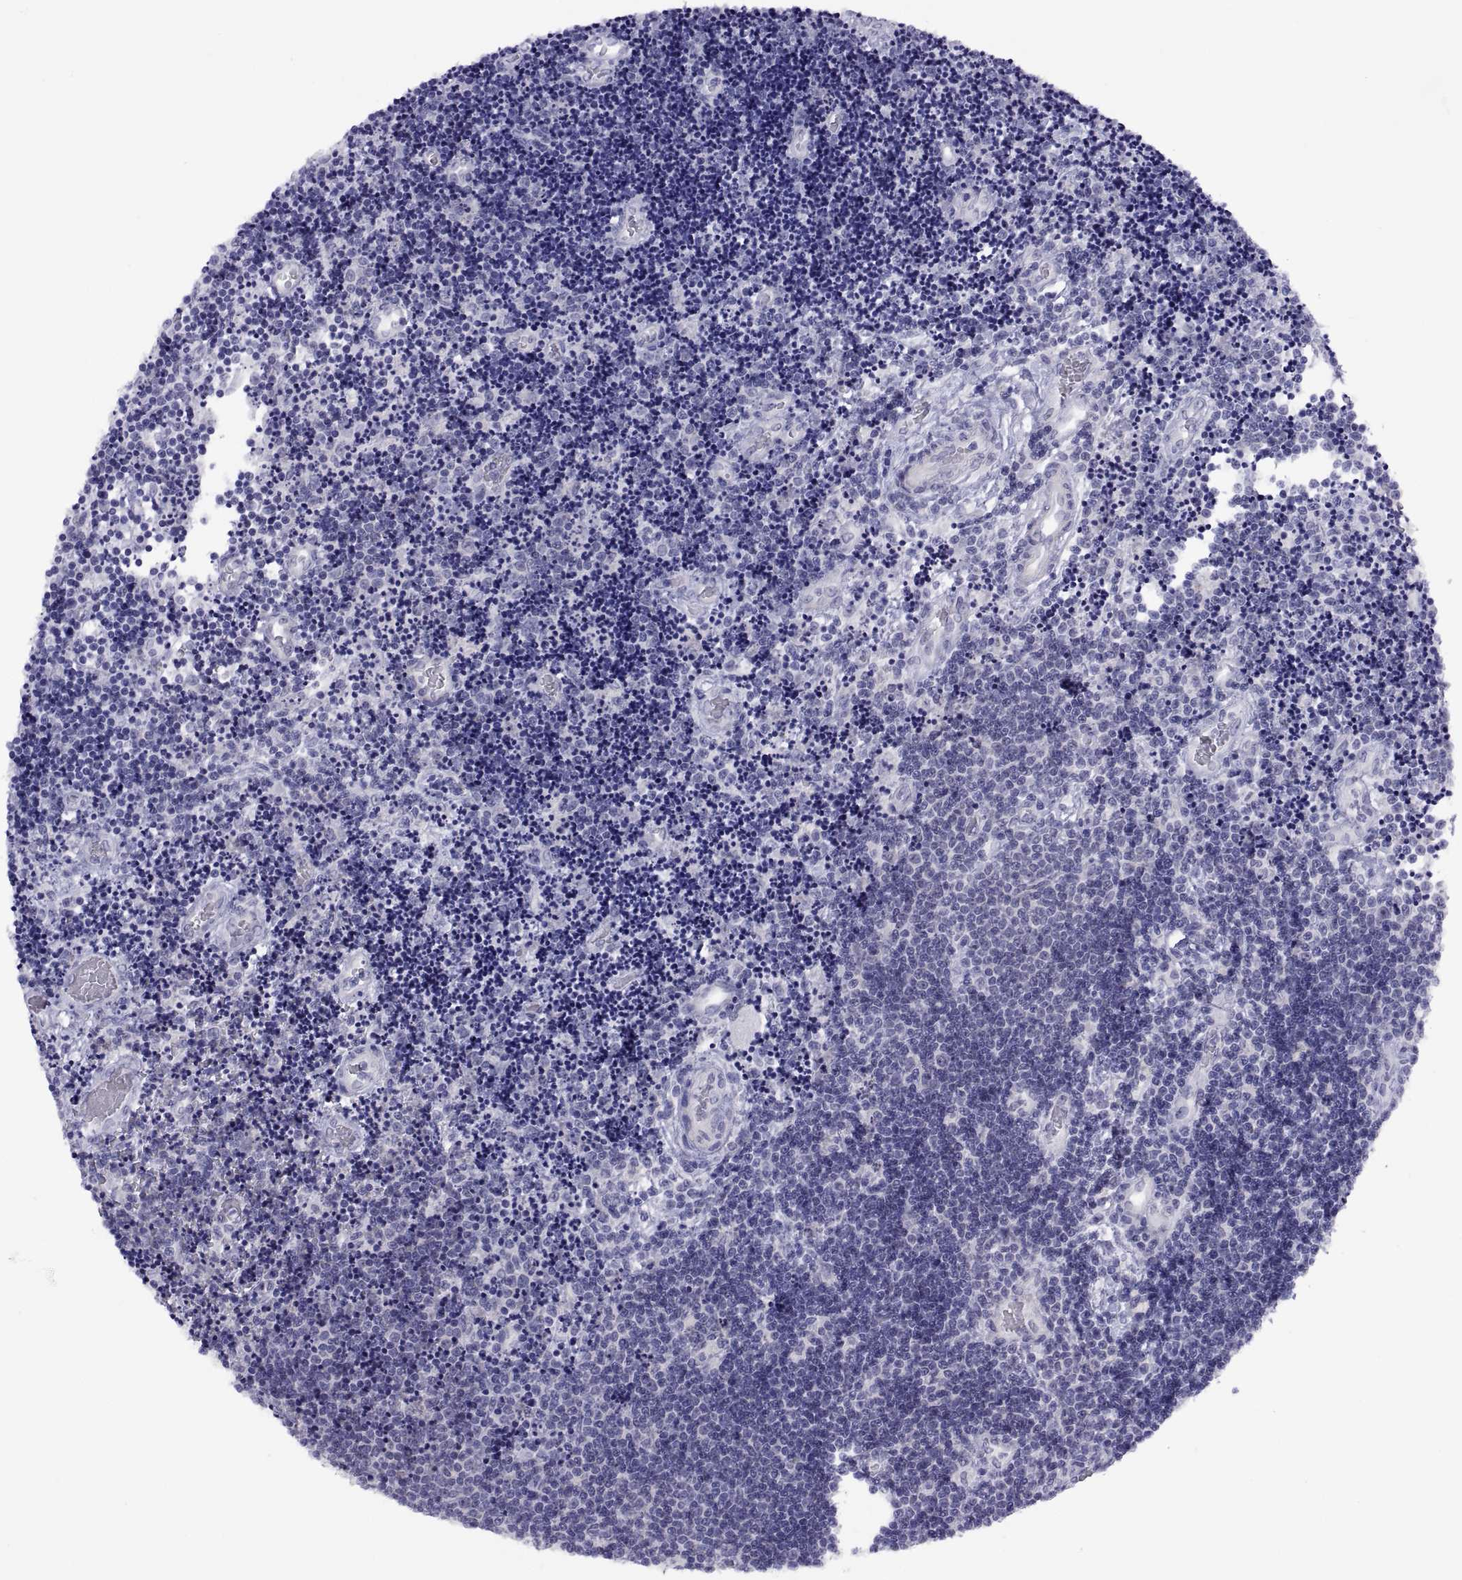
{"staining": {"intensity": "negative", "quantity": "none", "location": "none"}, "tissue": "lymphoma", "cell_type": "Tumor cells", "image_type": "cancer", "snomed": [{"axis": "morphology", "description": "Malignant lymphoma, non-Hodgkin's type, Low grade"}, {"axis": "topography", "description": "Brain"}], "caption": "IHC photomicrograph of malignant lymphoma, non-Hodgkin's type (low-grade) stained for a protein (brown), which demonstrates no positivity in tumor cells.", "gene": "VSX2", "patient": {"sex": "female", "age": 66}}